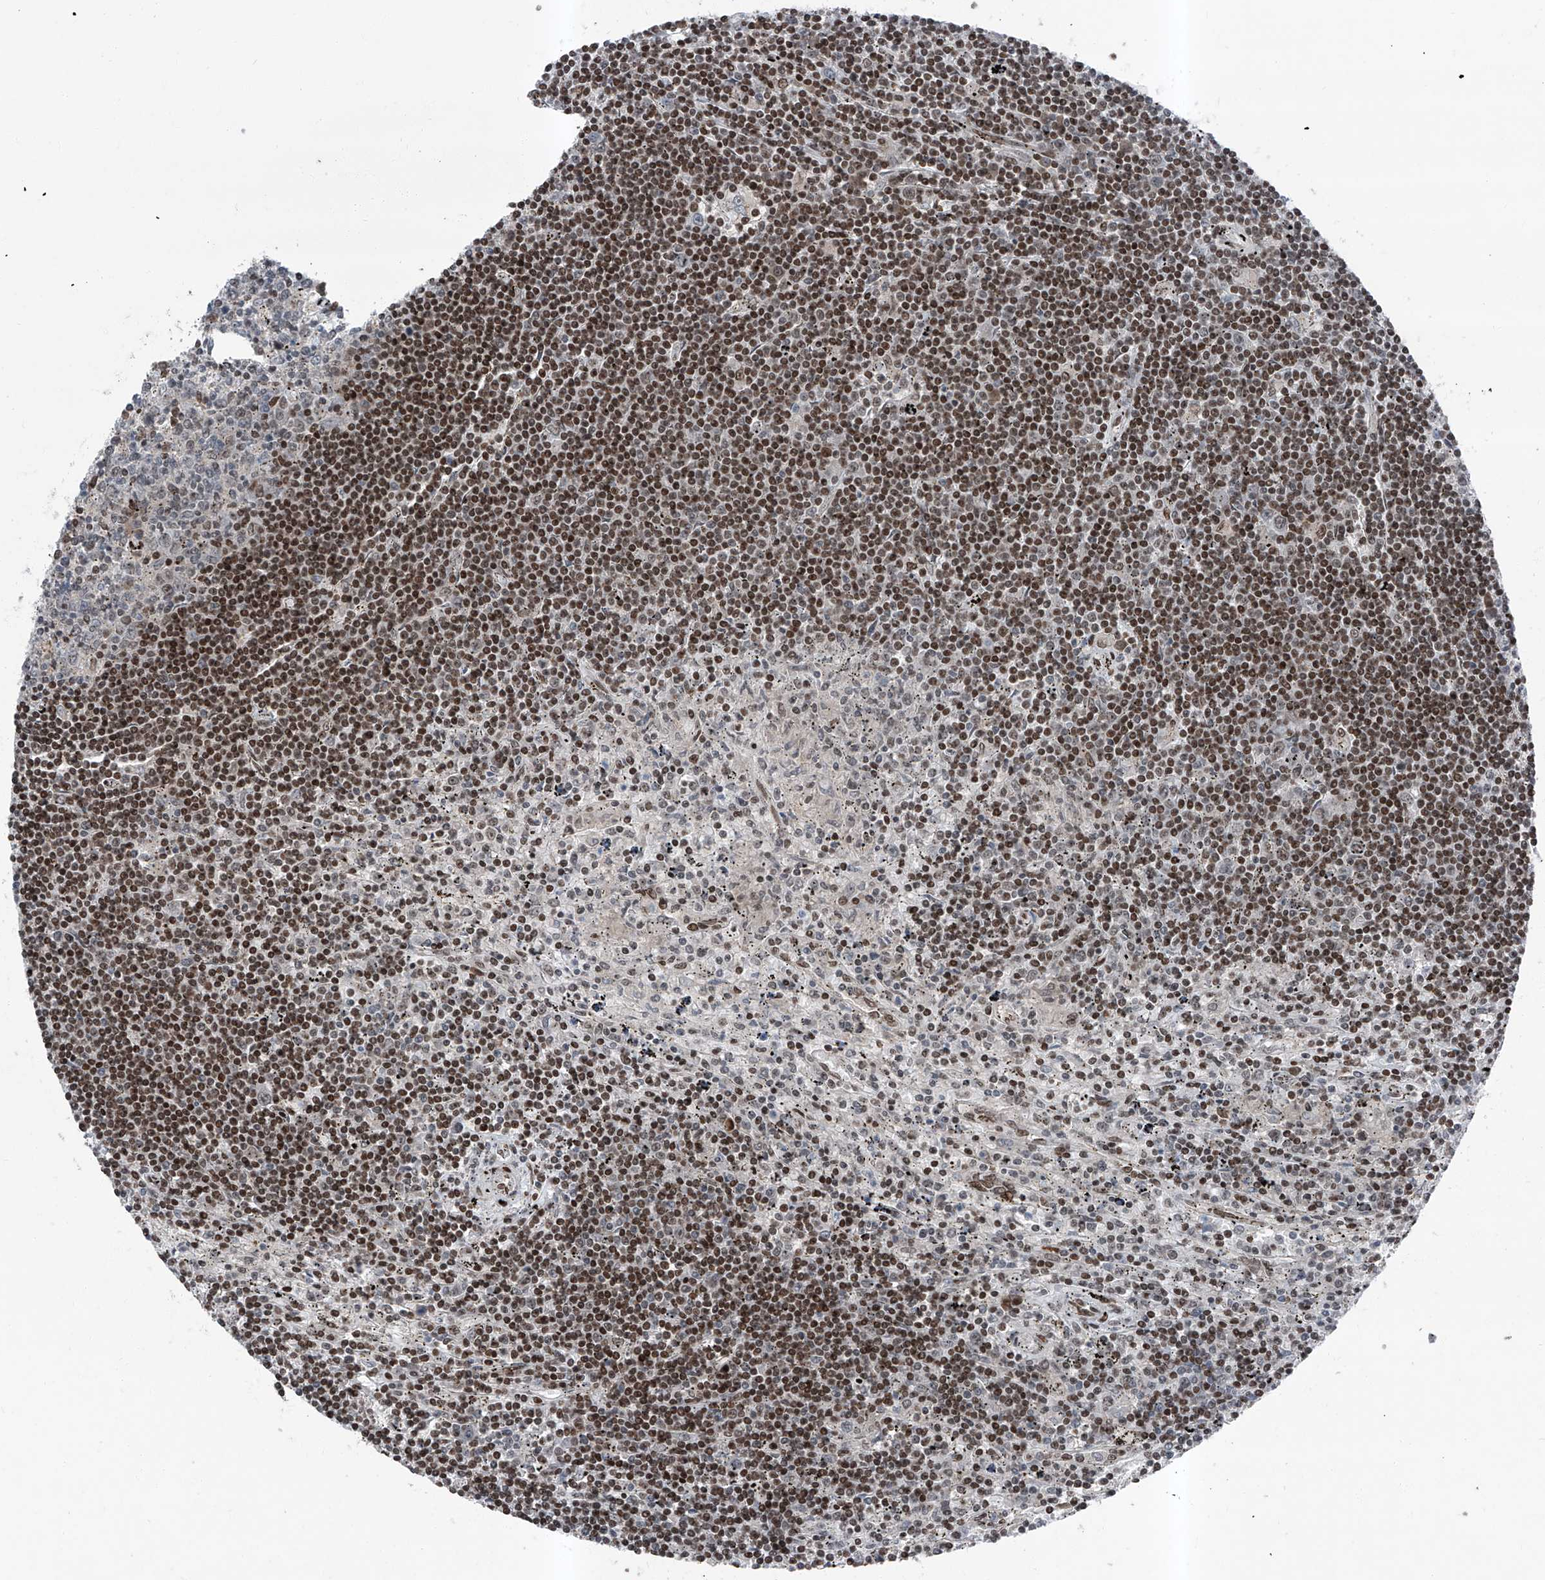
{"staining": {"intensity": "strong", "quantity": ">75%", "location": "nuclear"}, "tissue": "lymphoma", "cell_type": "Tumor cells", "image_type": "cancer", "snomed": [{"axis": "morphology", "description": "Malignant lymphoma, non-Hodgkin's type, Low grade"}, {"axis": "topography", "description": "Spleen"}], "caption": "Strong nuclear positivity is appreciated in about >75% of tumor cells in lymphoma. Using DAB (3,3'-diaminobenzidine) (brown) and hematoxylin (blue) stains, captured at high magnification using brightfield microscopy.", "gene": "BMI1", "patient": {"sex": "male", "age": 76}}